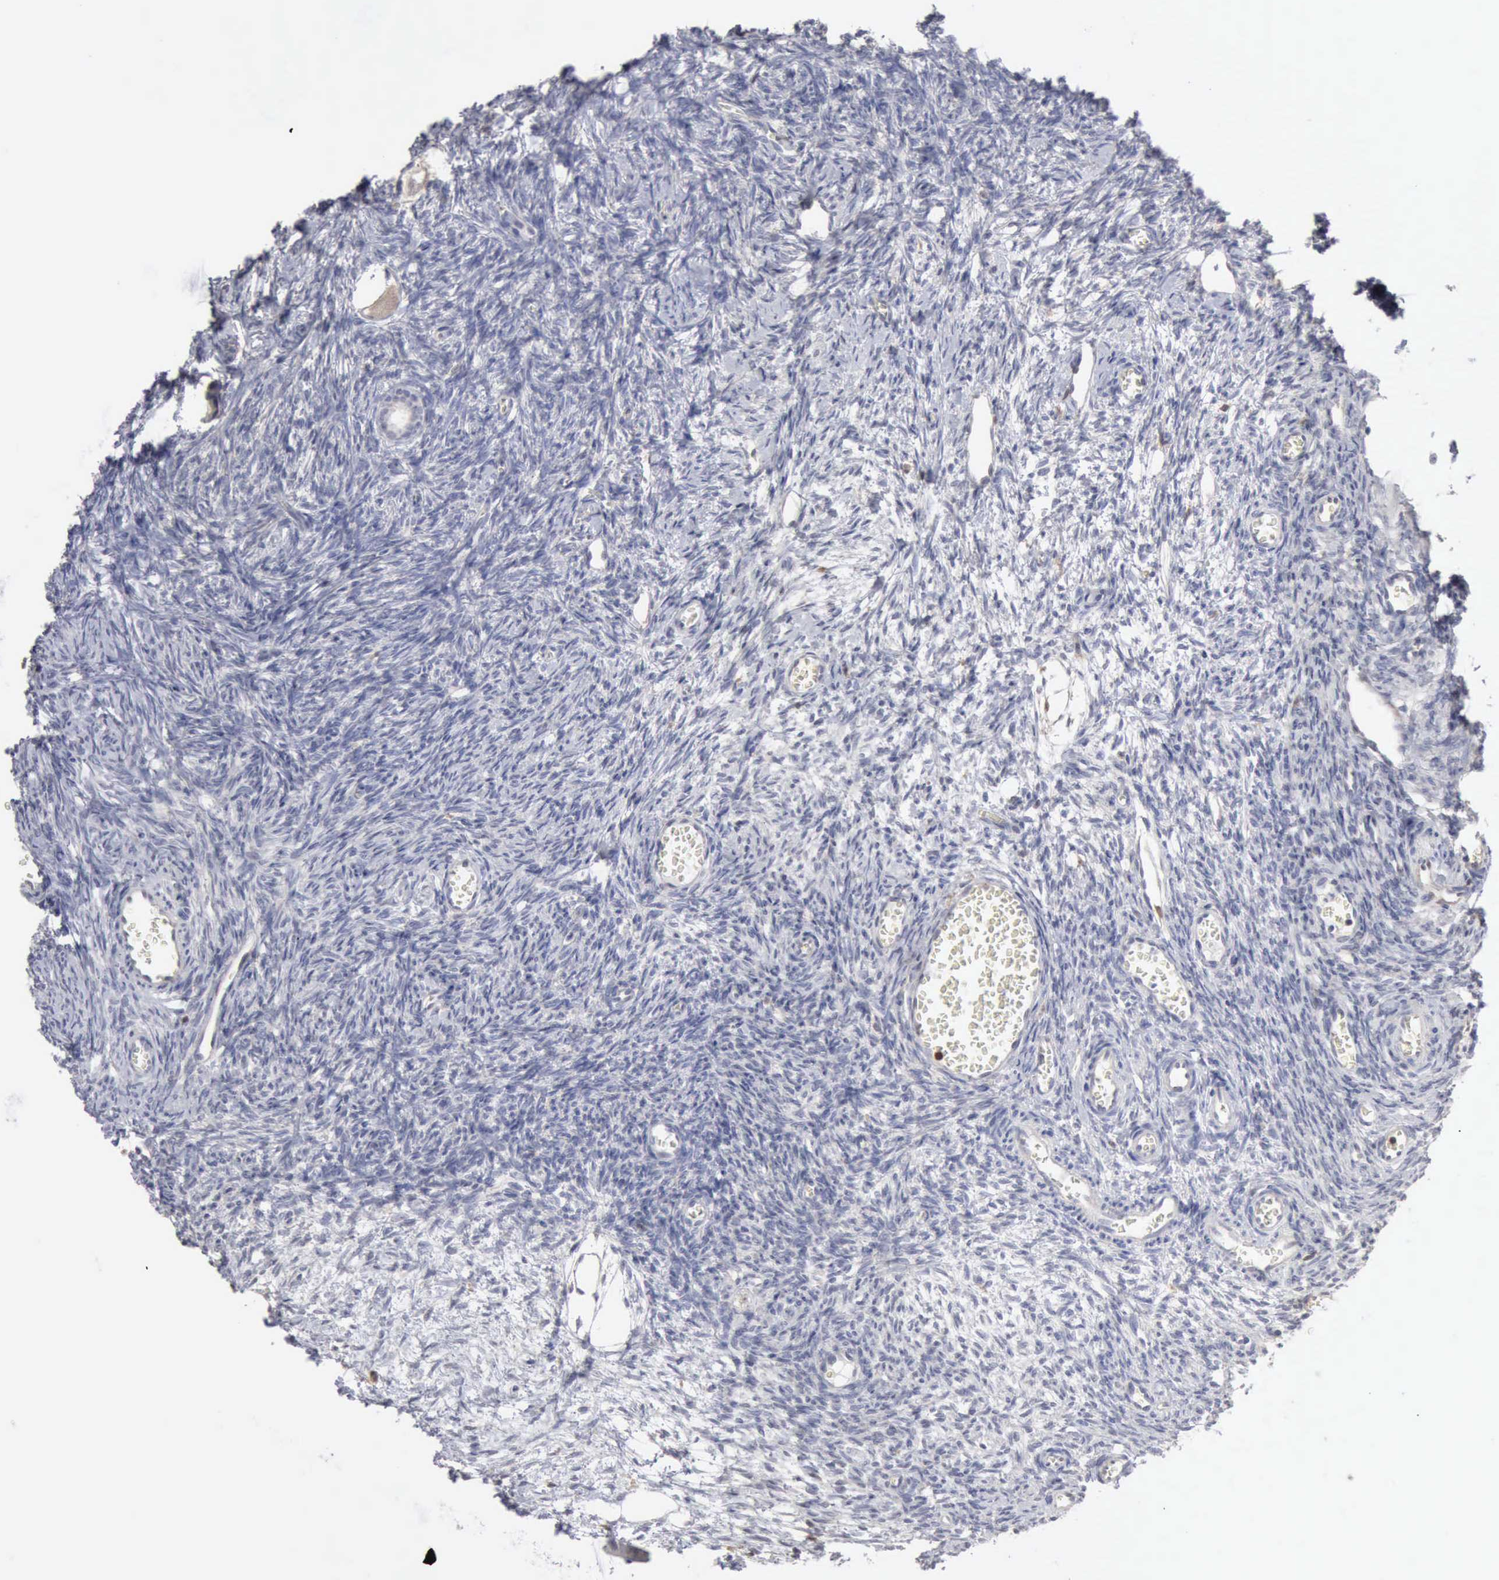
{"staining": {"intensity": "negative", "quantity": "none", "location": "none"}, "tissue": "ovary", "cell_type": "Follicle cells", "image_type": "normal", "snomed": [{"axis": "morphology", "description": "Normal tissue, NOS"}, {"axis": "topography", "description": "Ovary"}], "caption": "This micrograph is of unremarkable ovary stained with immunohistochemistry (IHC) to label a protein in brown with the nuclei are counter-stained blue. There is no staining in follicle cells. (DAB (3,3'-diaminobenzidine) immunohistochemistry (IHC), high magnification).", "gene": "STAT1", "patient": {"sex": "female", "age": 27}}